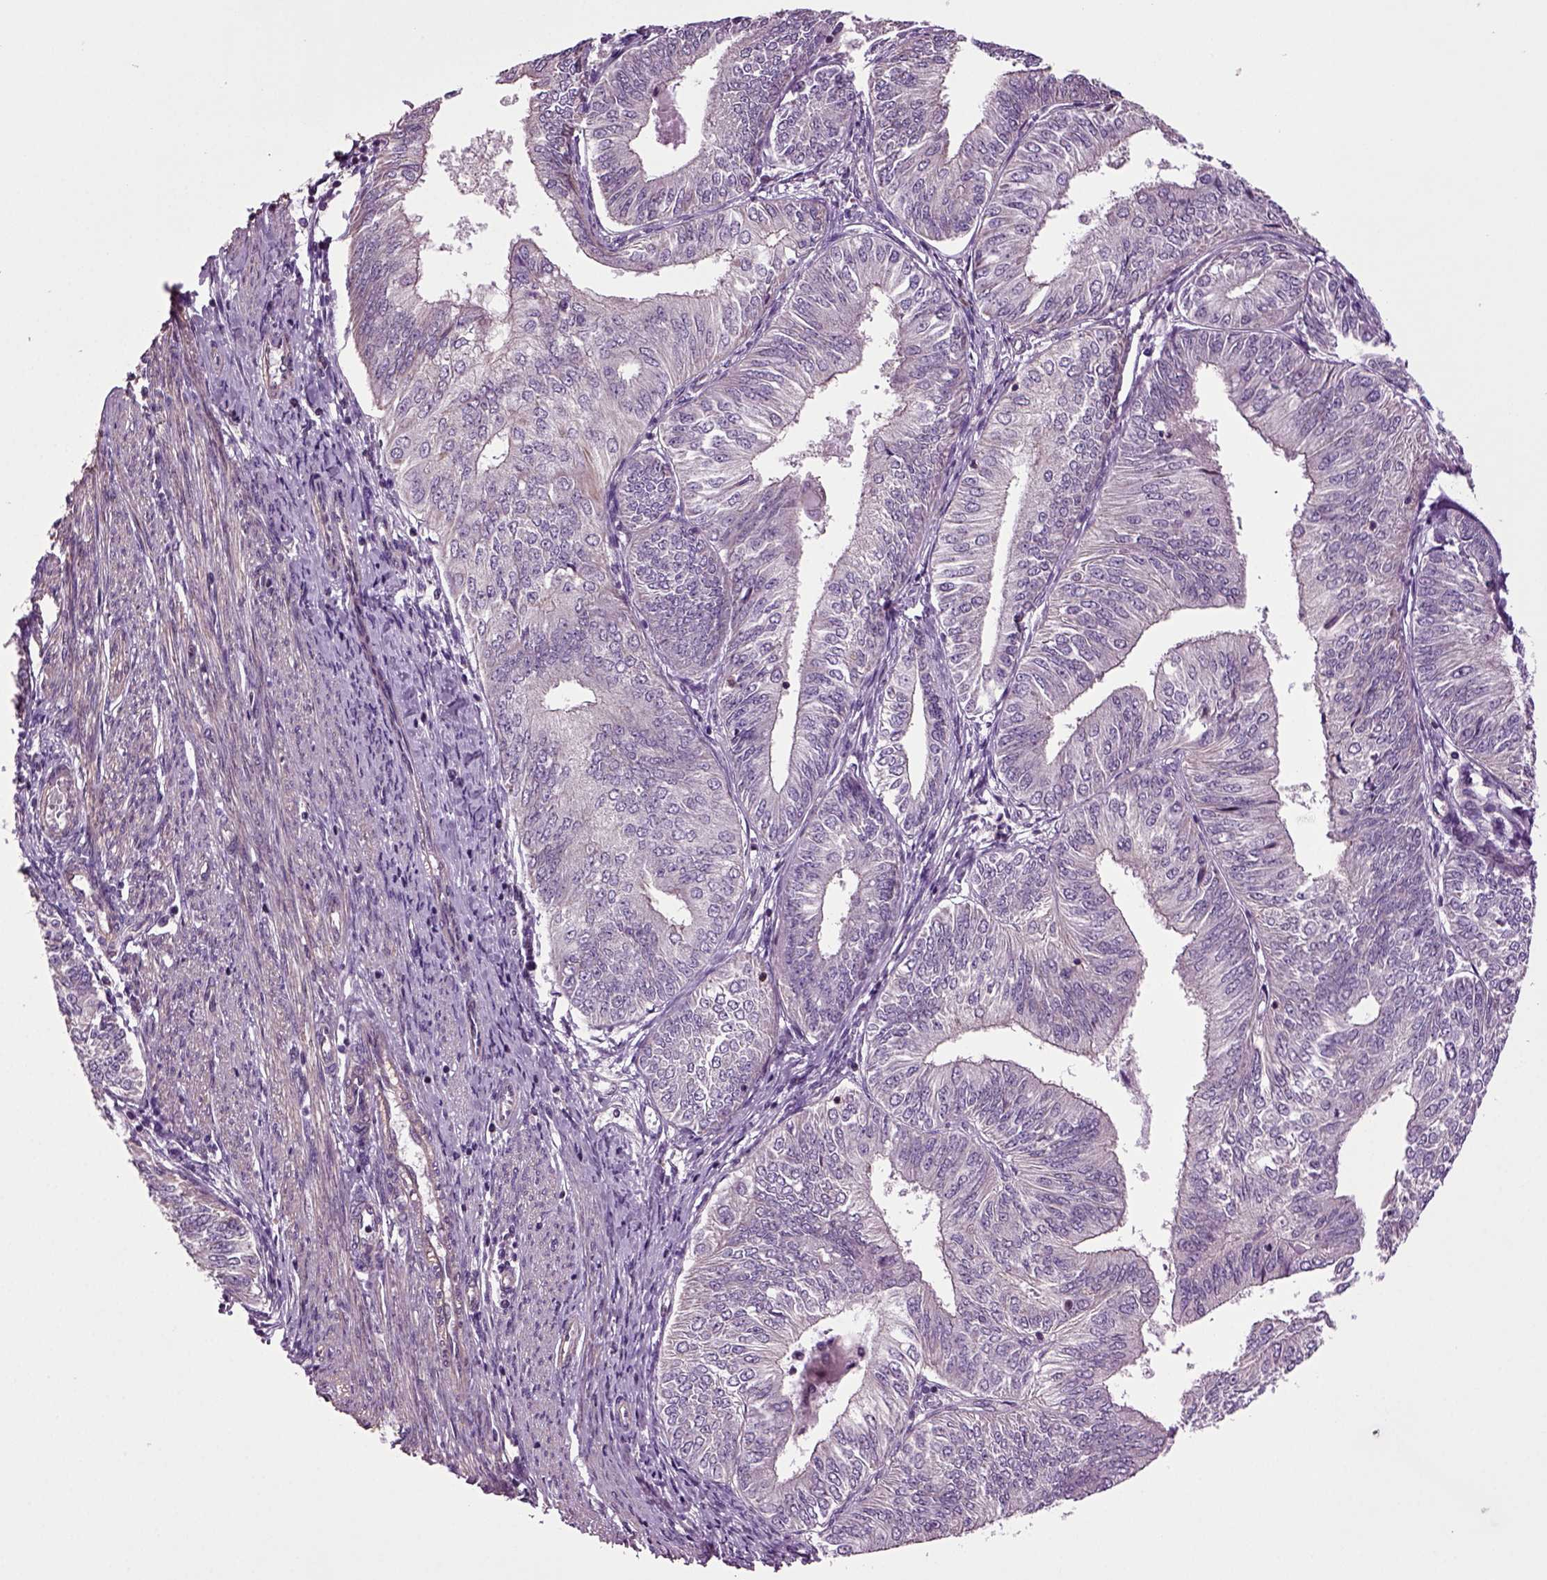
{"staining": {"intensity": "negative", "quantity": "none", "location": "none"}, "tissue": "endometrial cancer", "cell_type": "Tumor cells", "image_type": "cancer", "snomed": [{"axis": "morphology", "description": "Adenocarcinoma, NOS"}, {"axis": "topography", "description": "Endometrium"}], "caption": "This image is of endometrial adenocarcinoma stained with IHC to label a protein in brown with the nuclei are counter-stained blue. There is no positivity in tumor cells.", "gene": "HAGHL", "patient": {"sex": "female", "age": 58}}